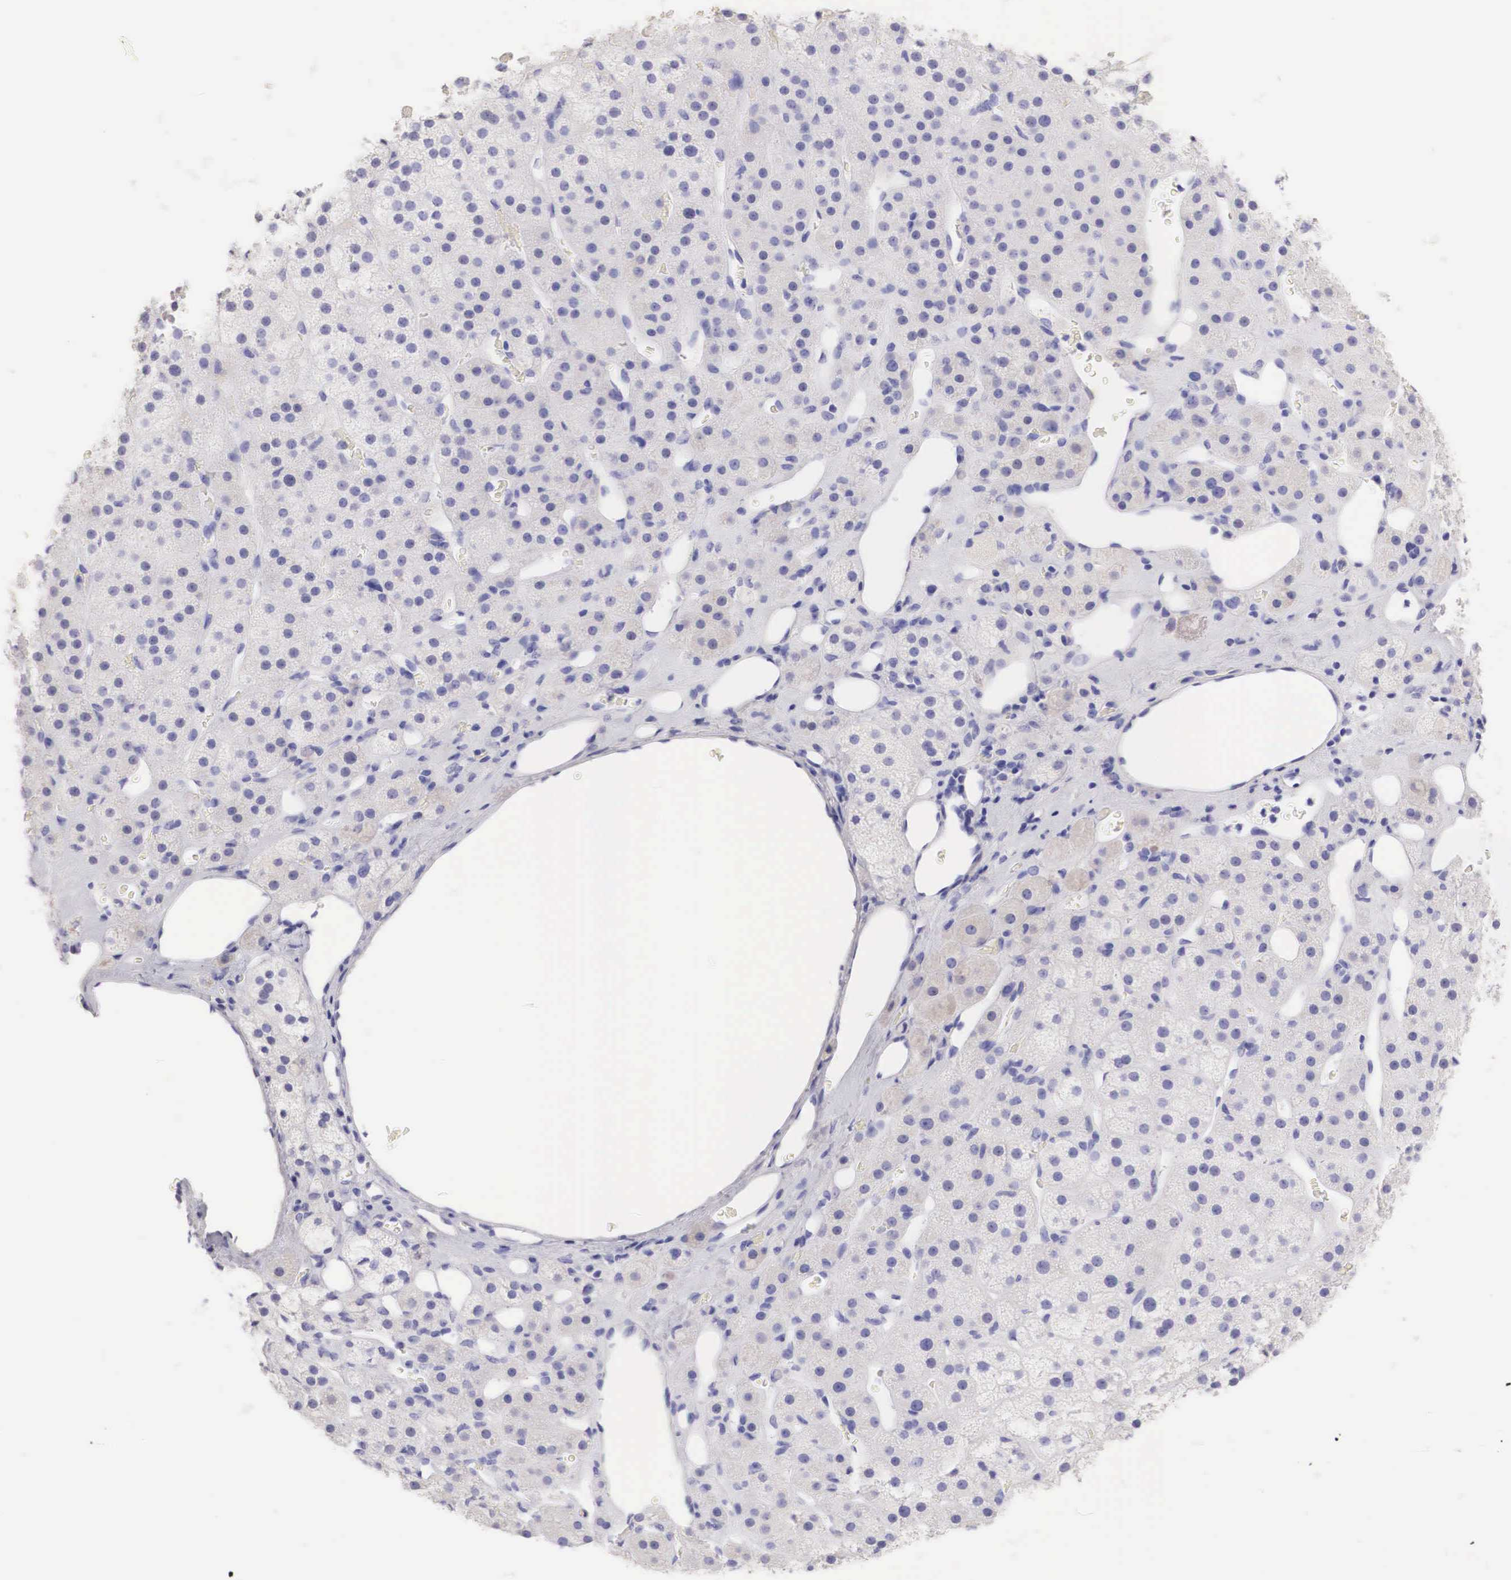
{"staining": {"intensity": "negative", "quantity": "none", "location": "none"}, "tissue": "adrenal gland", "cell_type": "Glandular cells", "image_type": "normal", "snomed": [{"axis": "morphology", "description": "Normal tissue, NOS"}, {"axis": "topography", "description": "Adrenal gland"}], "caption": "A photomicrograph of human adrenal gland is negative for staining in glandular cells. (IHC, brightfield microscopy, high magnification).", "gene": "ERBB2", "patient": {"sex": "male", "age": 57}}